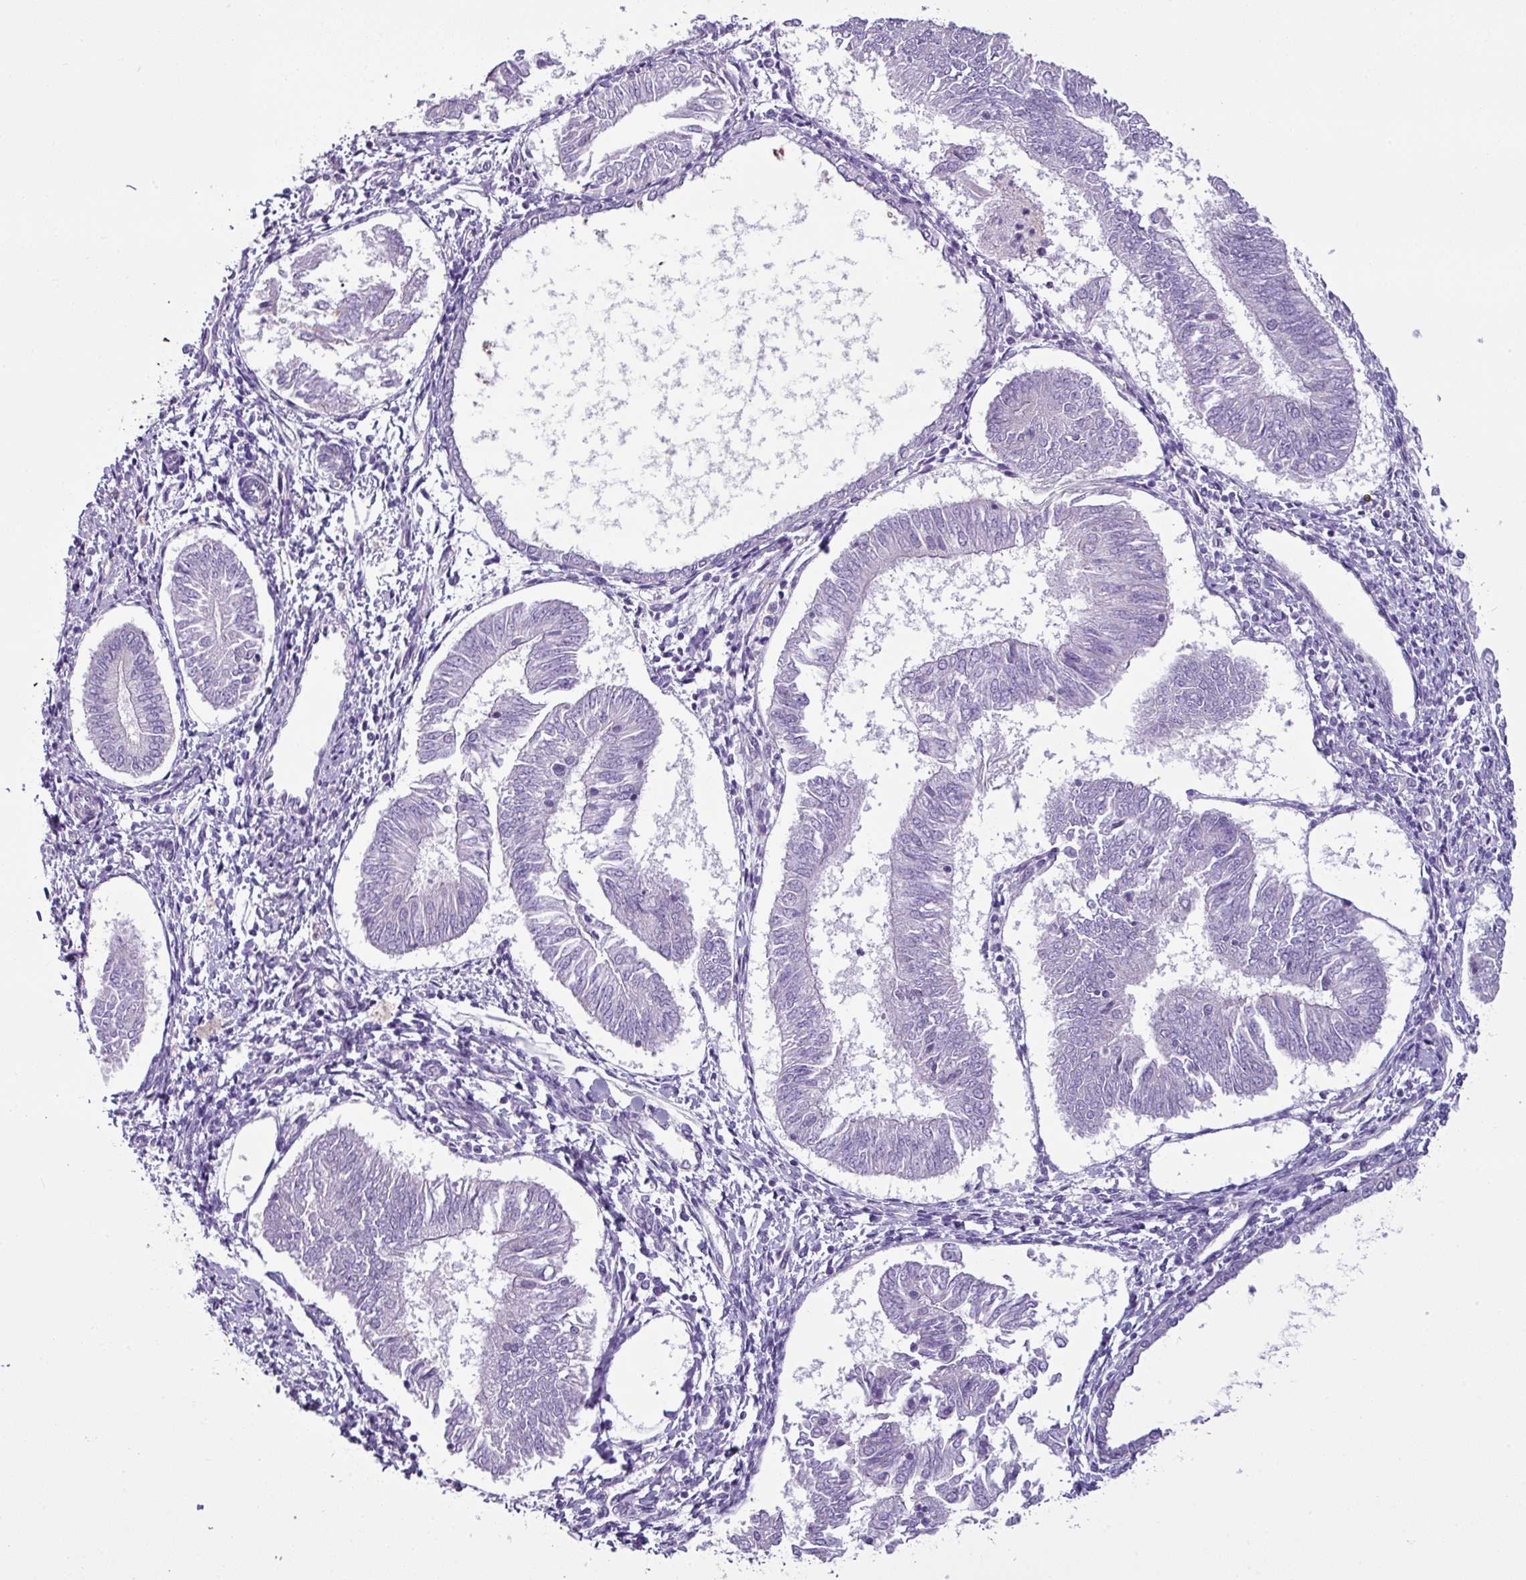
{"staining": {"intensity": "negative", "quantity": "none", "location": "none"}, "tissue": "endometrial cancer", "cell_type": "Tumor cells", "image_type": "cancer", "snomed": [{"axis": "morphology", "description": "Adenocarcinoma, NOS"}, {"axis": "topography", "description": "Endometrium"}], "caption": "Tumor cells are negative for brown protein staining in endometrial cancer (adenocarcinoma).", "gene": "TOR1AIP2", "patient": {"sex": "female", "age": 58}}